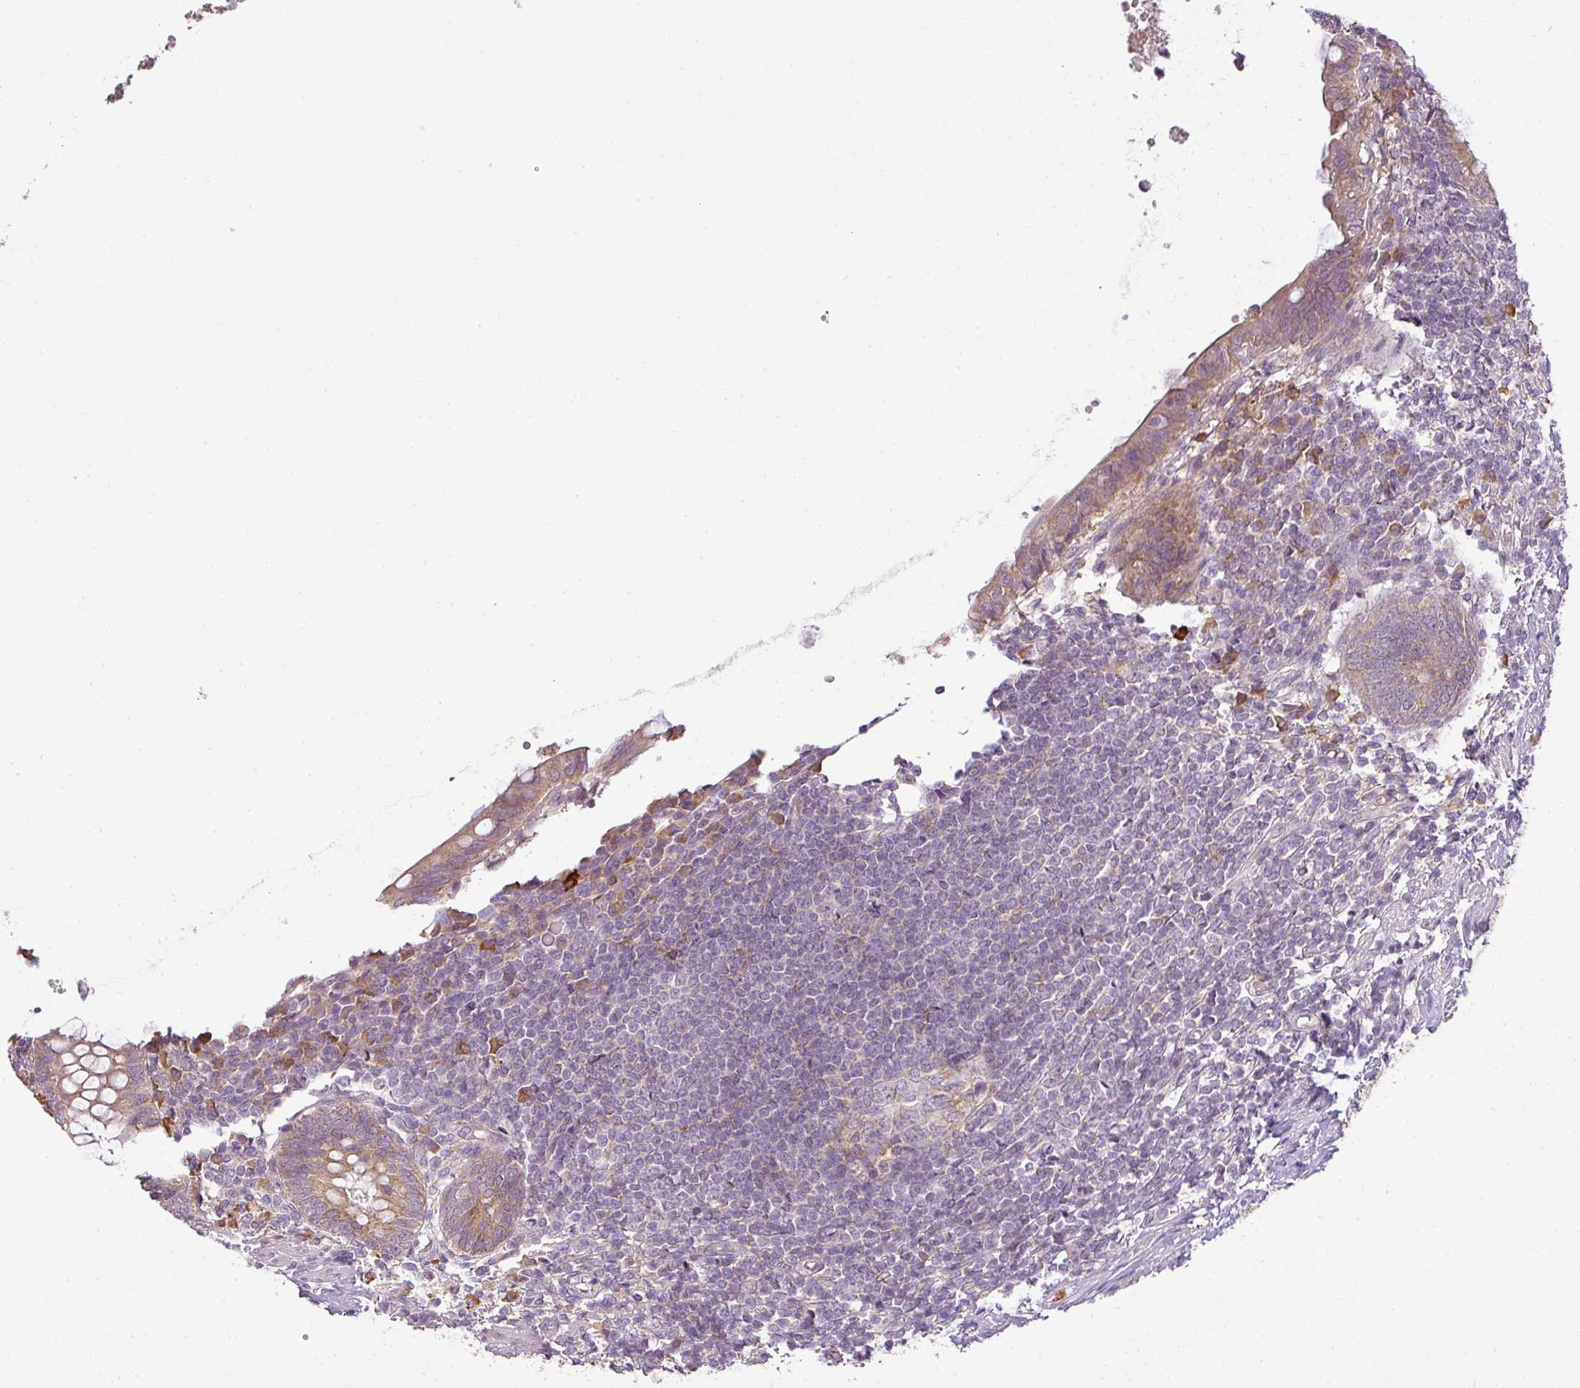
{"staining": {"intensity": "moderate", "quantity": ">75%", "location": "cytoplasmic/membranous"}, "tissue": "appendix", "cell_type": "Glandular cells", "image_type": "normal", "snomed": [{"axis": "morphology", "description": "Normal tissue, NOS"}, {"axis": "topography", "description": "Appendix"}], "caption": "This micrograph displays IHC staining of normal human appendix, with medium moderate cytoplasmic/membranous positivity in about >75% of glandular cells.", "gene": "LY75", "patient": {"sex": "male", "age": 83}}